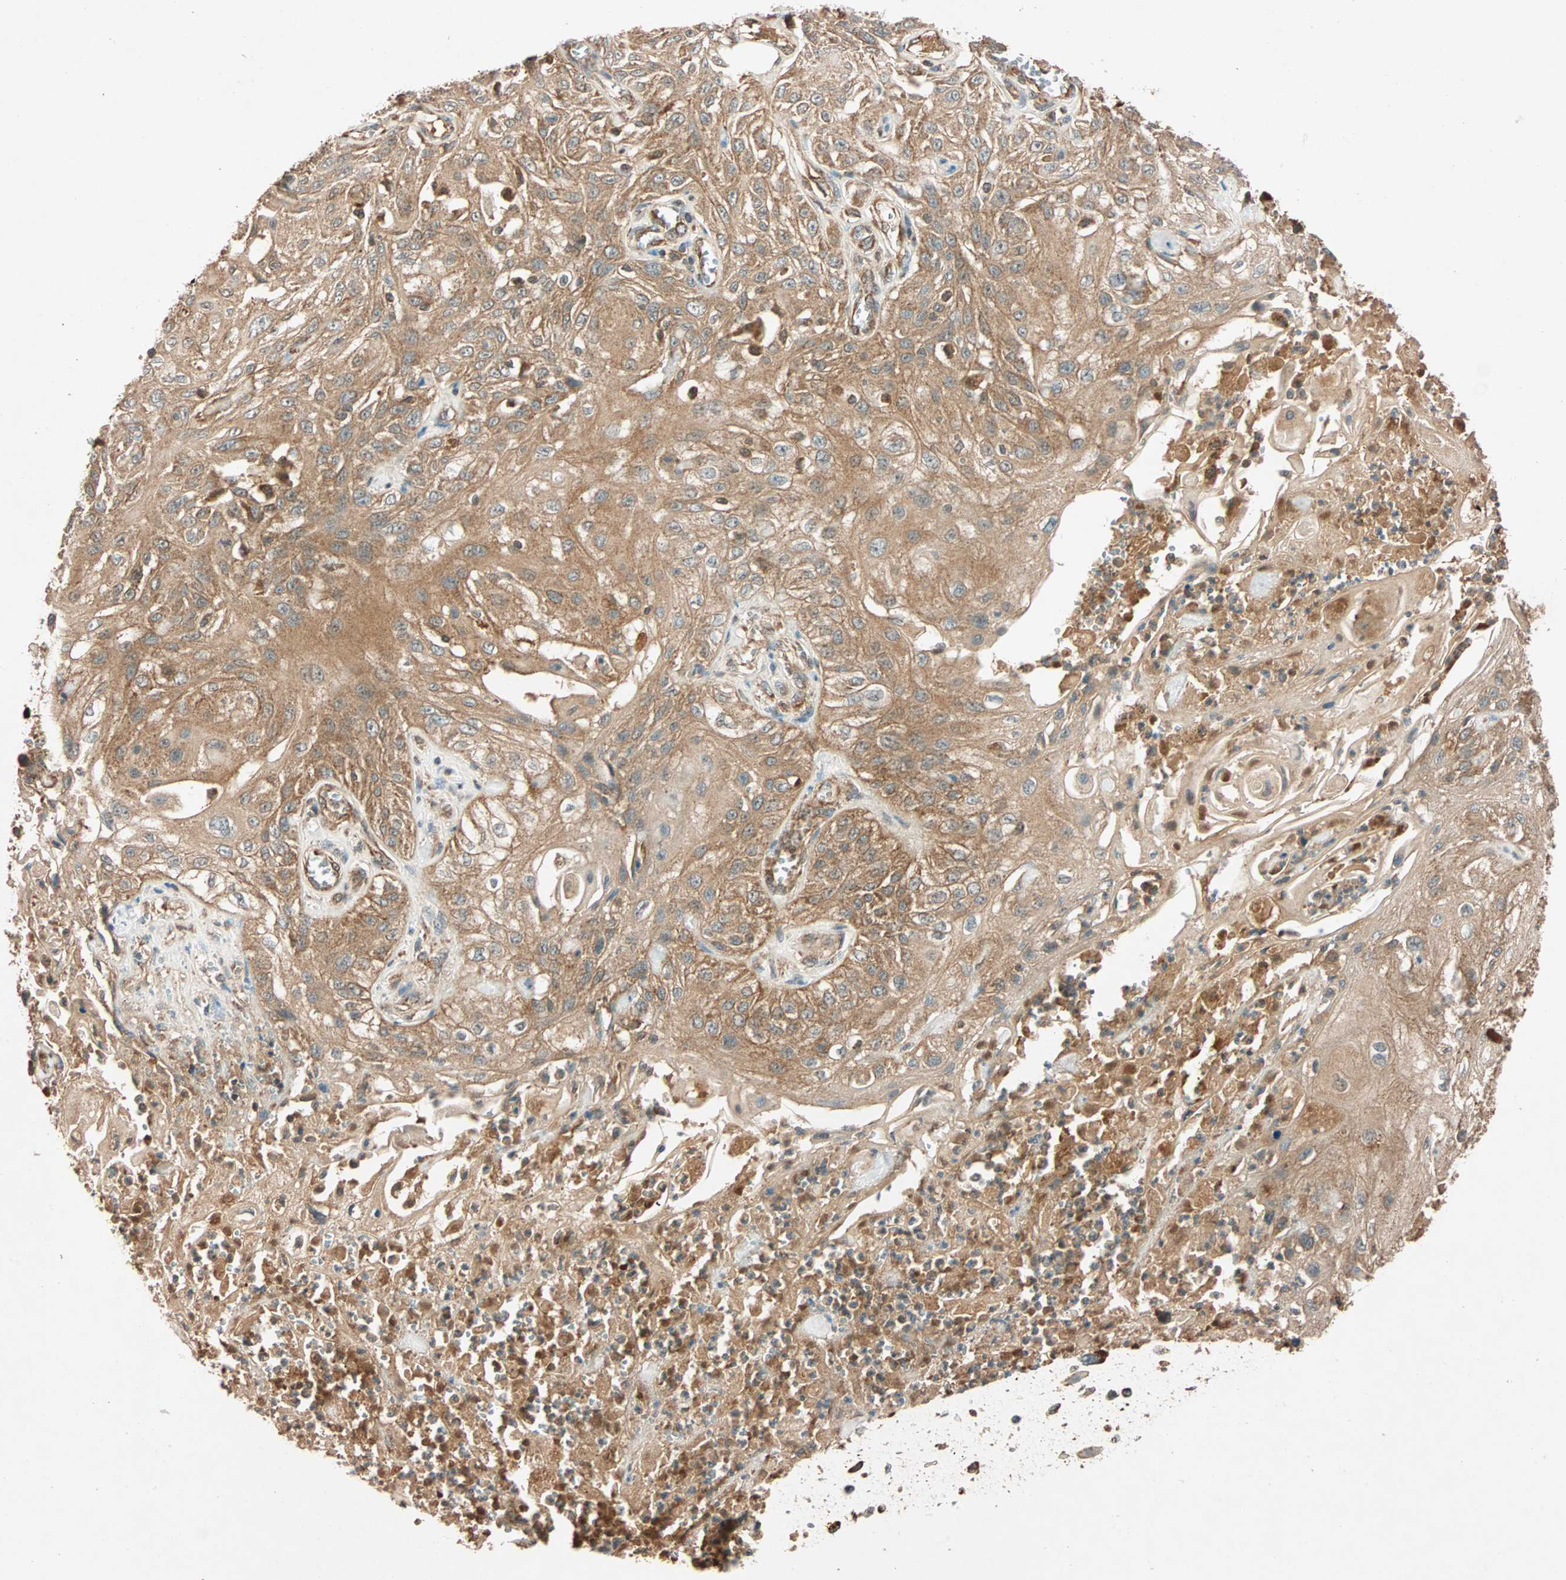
{"staining": {"intensity": "moderate", "quantity": ">75%", "location": "cytoplasmic/membranous"}, "tissue": "skin cancer", "cell_type": "Tumor cells", "image_type": "cancer", "snomed": [{"axis": "morphology", "description": "Squamous cell carcinoma, NOS"}, {"axis": "morphology", "description": "Squamous cell carcinoma, metastatic, NOS"}, {"axis": "topography", "description": "Skin"}, {"axis": "topography", "description": "Lymph node"}], "caption": "Metastatic squamous cell carcinoma (skin) stained with DAB (3,3'-diaminobenzidine) immunohistochemistry exhibits medium levels of moderate cytoplasmic/membranous positivity in approximately >75% of tumor cells.", "gene": "MAPK1", "patient": {"sex": "male", "age": 75}}